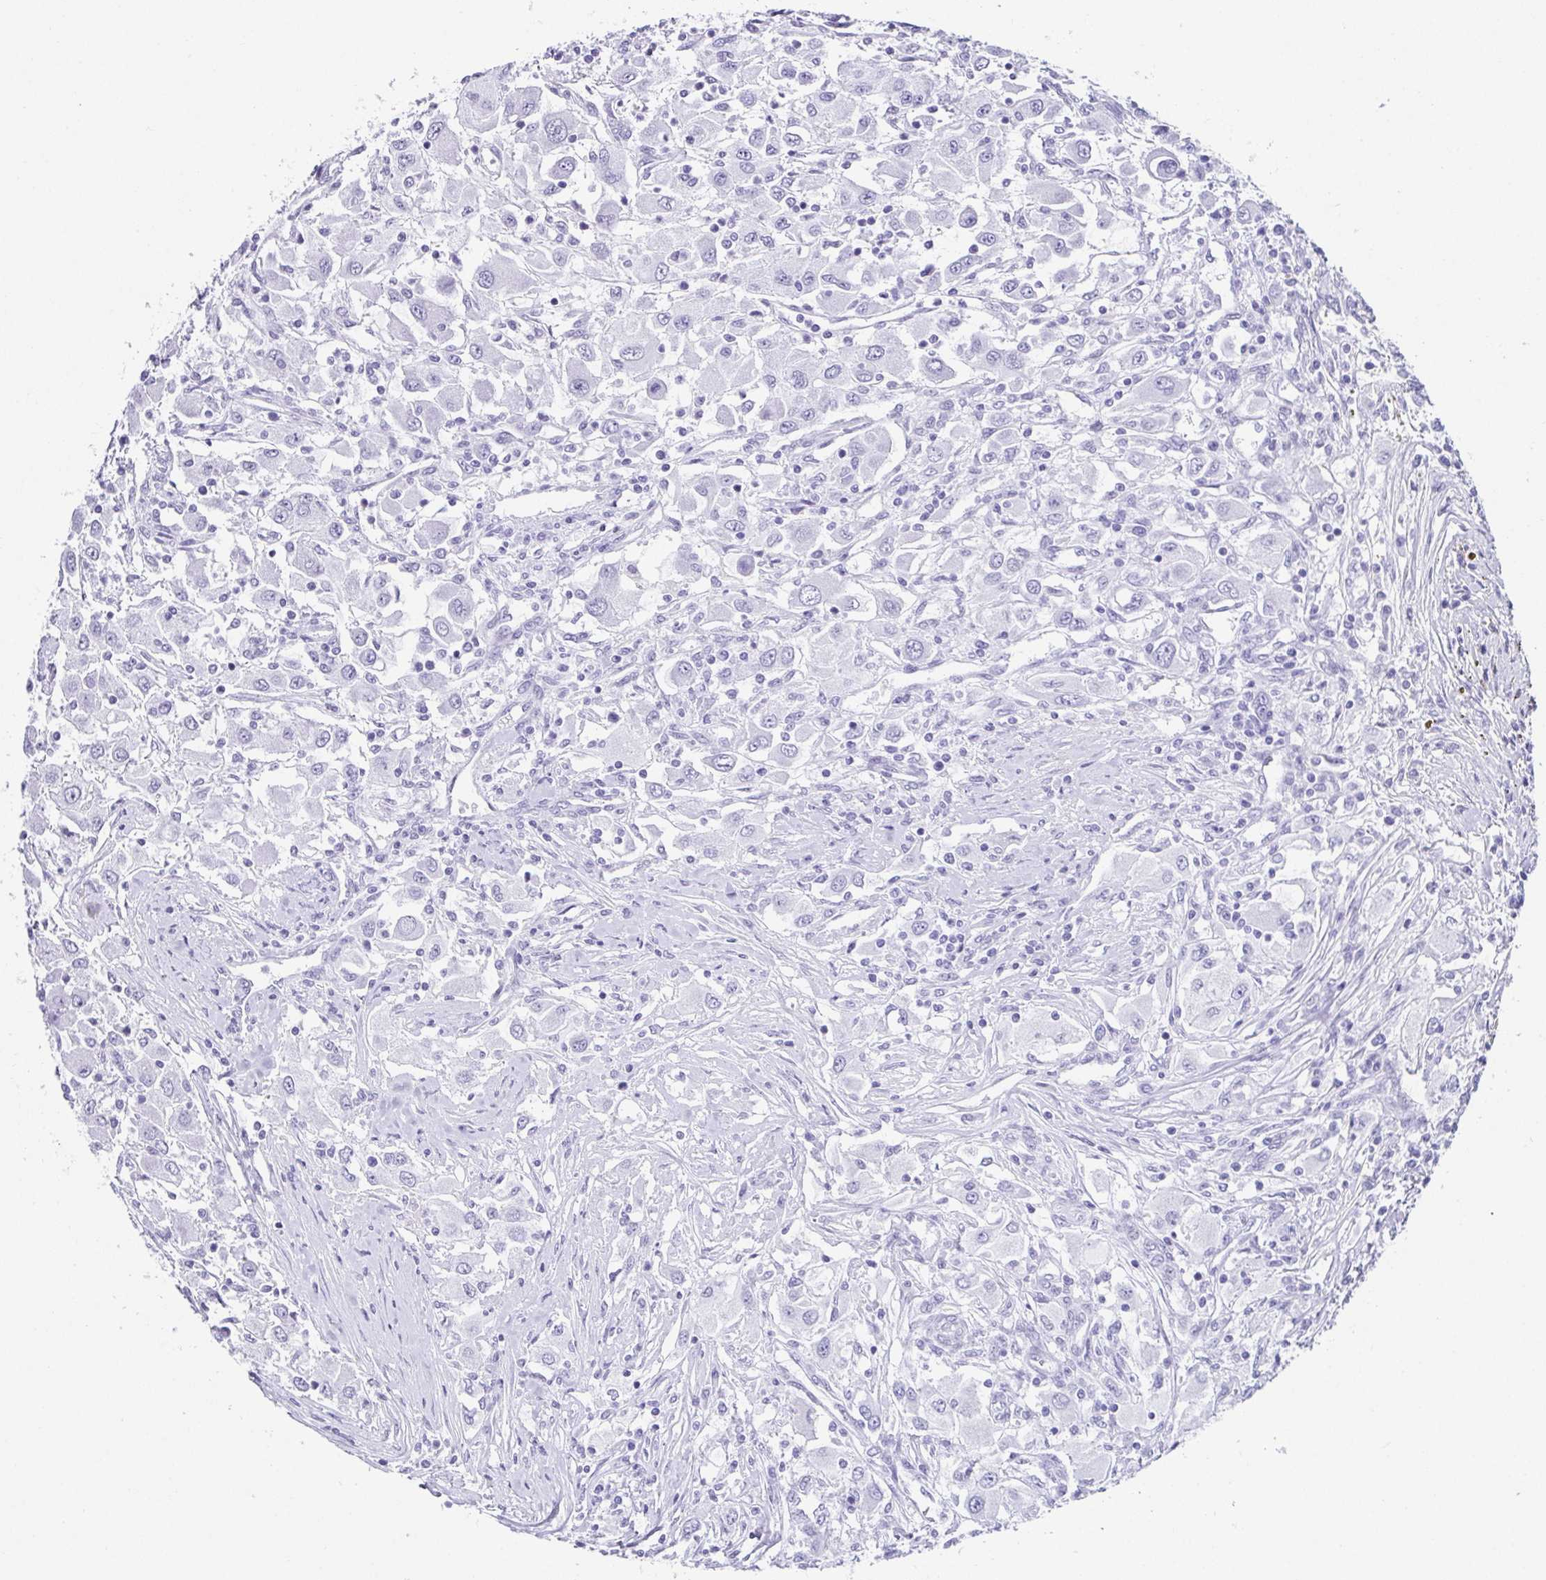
{"staining": {"intensity": "negative", "quantity": "none", "location": "none"}, "tissue": "renal cancer", "cell_type": "Tumor cells", "image_type": "cancer", "snomed": [{"axis": "morphology", "description": "Adenocarcinoma, NOS"}, {"axis": "topography", "description": "Kidney"}], "caption": "Tumor cells are negative for brown protein staining in renal cancer.", "gene": "ESX1", "patient": {"sex": "female", "age": 67}}